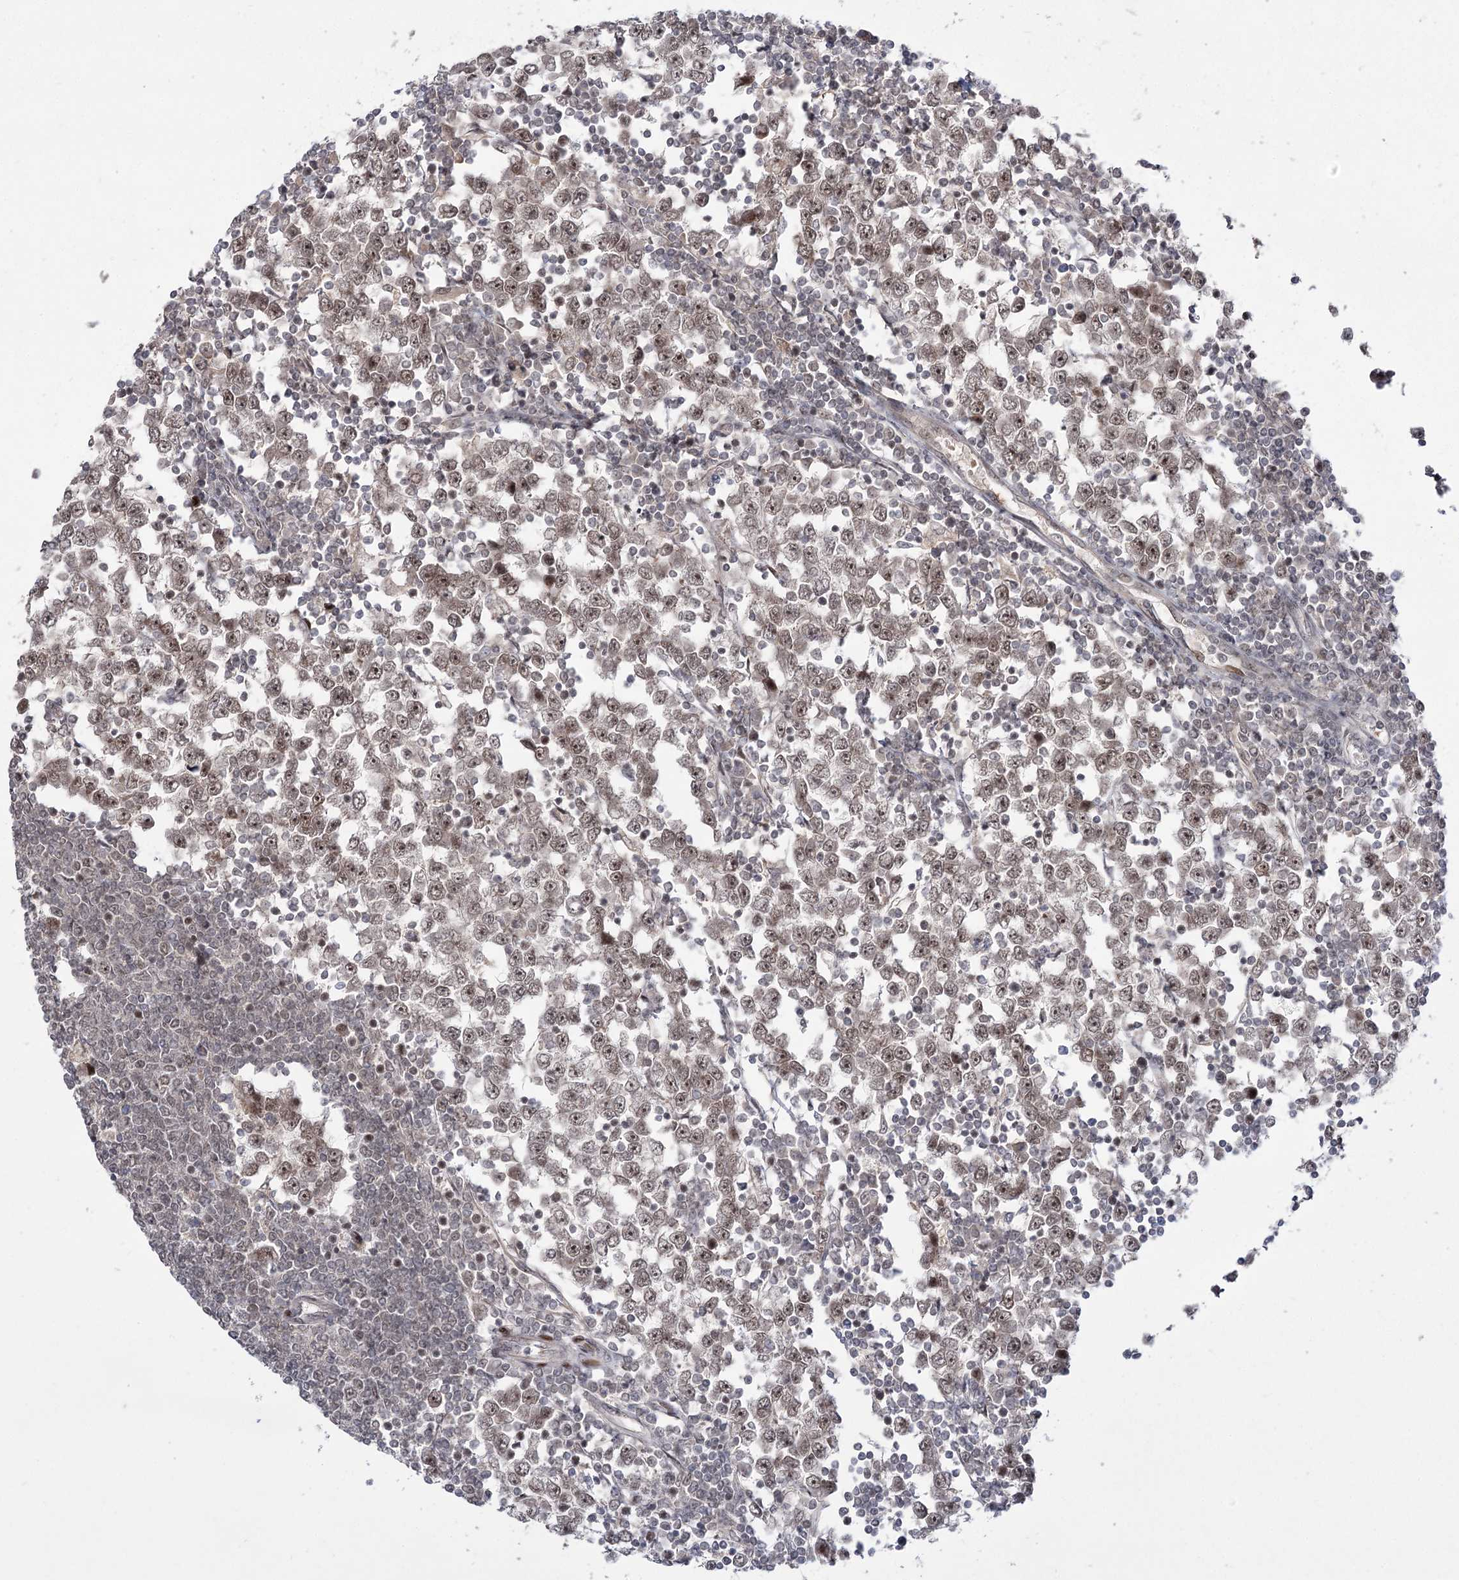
{"staining": {"intensity": "moderate", "quantity": ">75%", "location": "nuclear"}, "tissue": "testis cancer", "cell_type": "Tumor cells", "image_type": "cancer", "snomed": [{"axis": "morphology", "description": "Seminoma, NOS"}, {"axis": "topography", "description": "Testis"}], "caption": "Testis seminoma was stained to show a protein in brown. There is medium levels of moderate nuclear expression in about >75% of tumor cells.", "gene": "HELQ", "patient": {"sex": "male", "age": 65}}